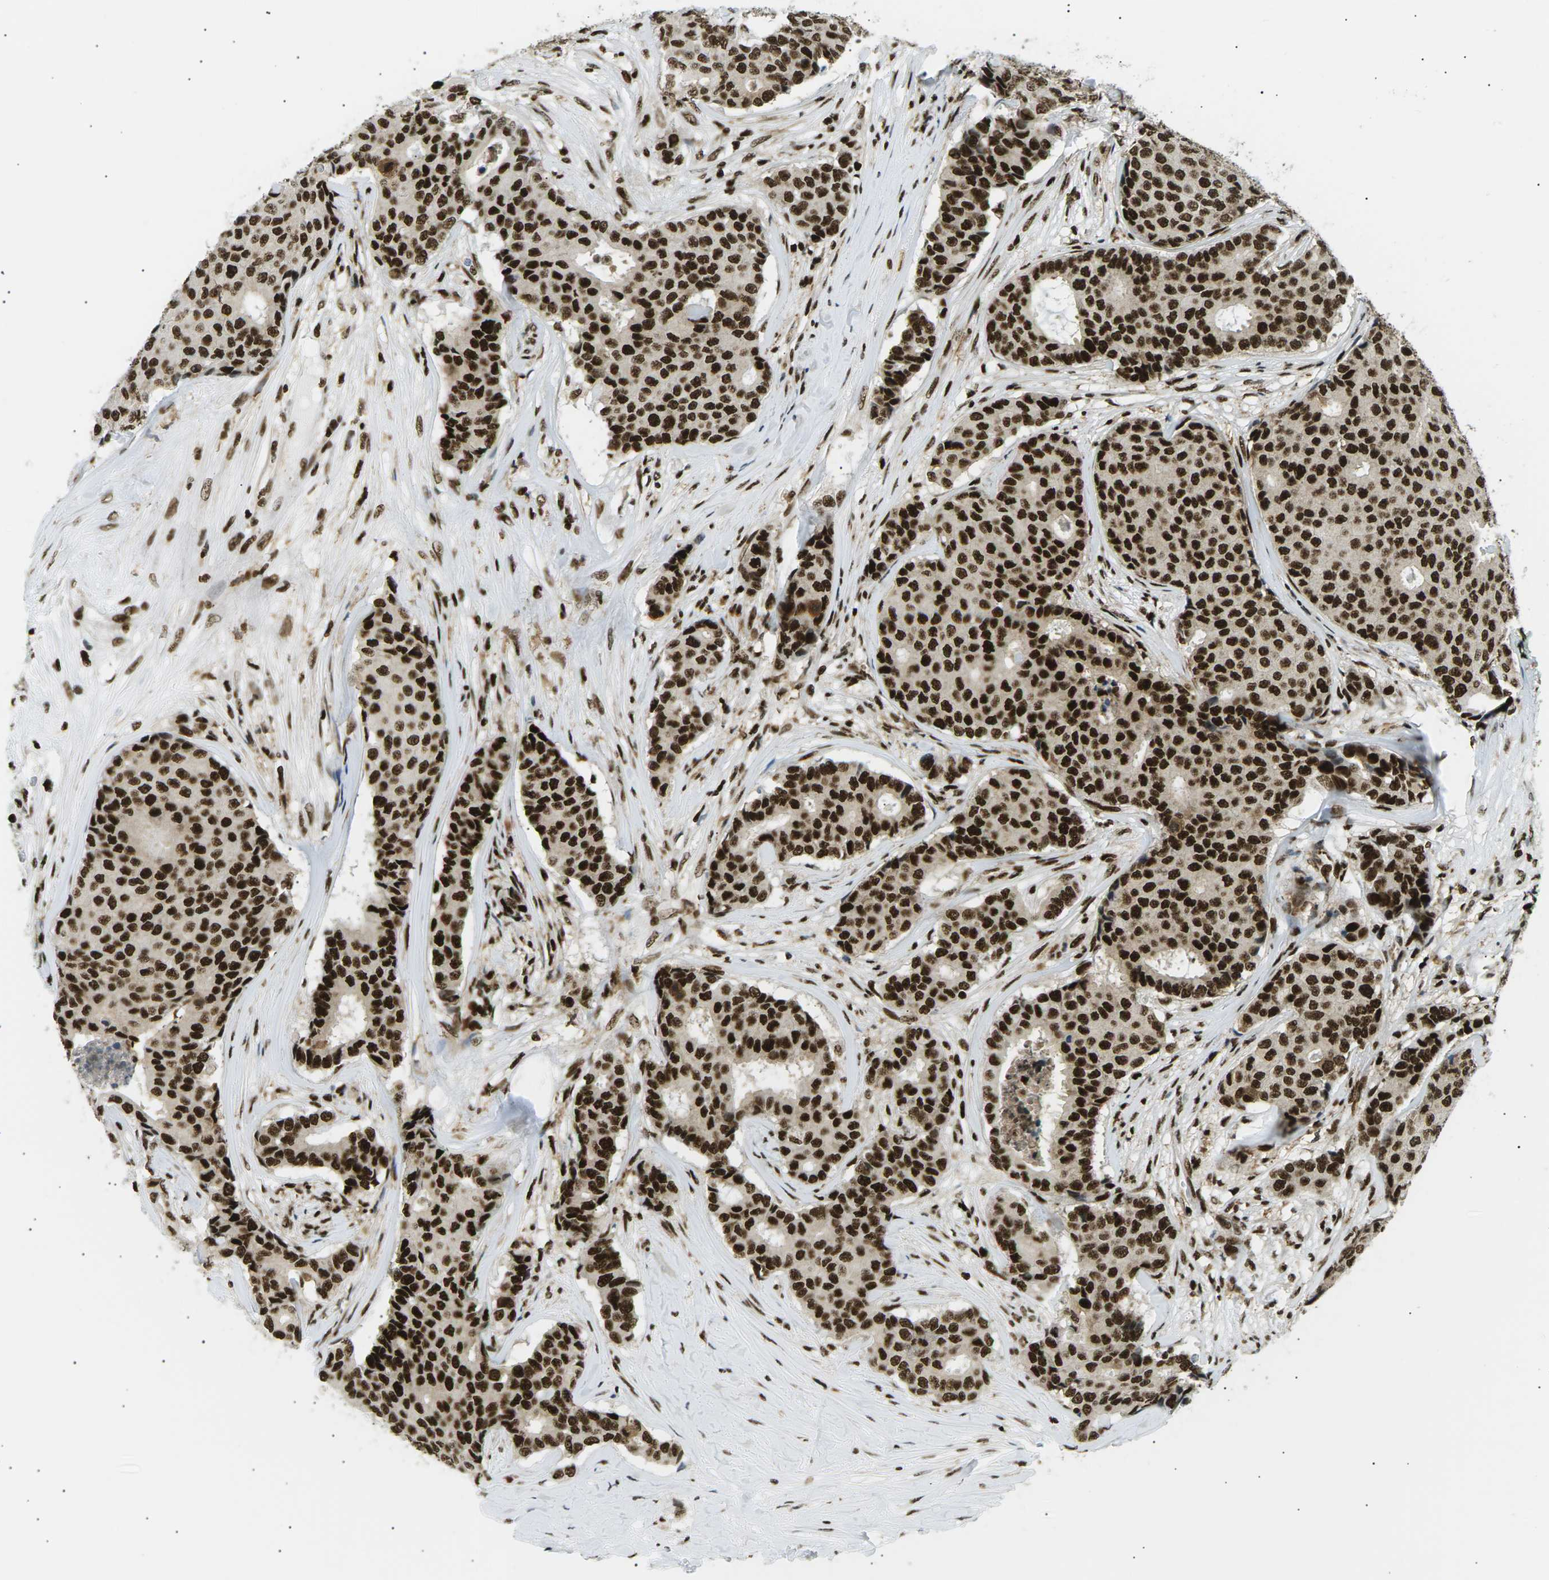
{"staining": {"intensity": "strong", "quantity": ">75%", "location": "nuclear"}, "tissue": "breast cancer", "cell_type": "Tumor cells", "image_type": "cancer", "snomed": [{"axis": "morphology", "description": "Duct carcinoma"}, {"axis": "topography", "description": "Breast"}], "caption": "Immunohistochemical staining of breast cancer (intraductal carcinoma) demonstrates high levels of strong nuclear staining in about >75% of tumor cells. (brown staining indicates protein expression, while blue staining denotes nuclei).", "gene": "RPA2", "patient": {"sex": "female", "age": 75}}